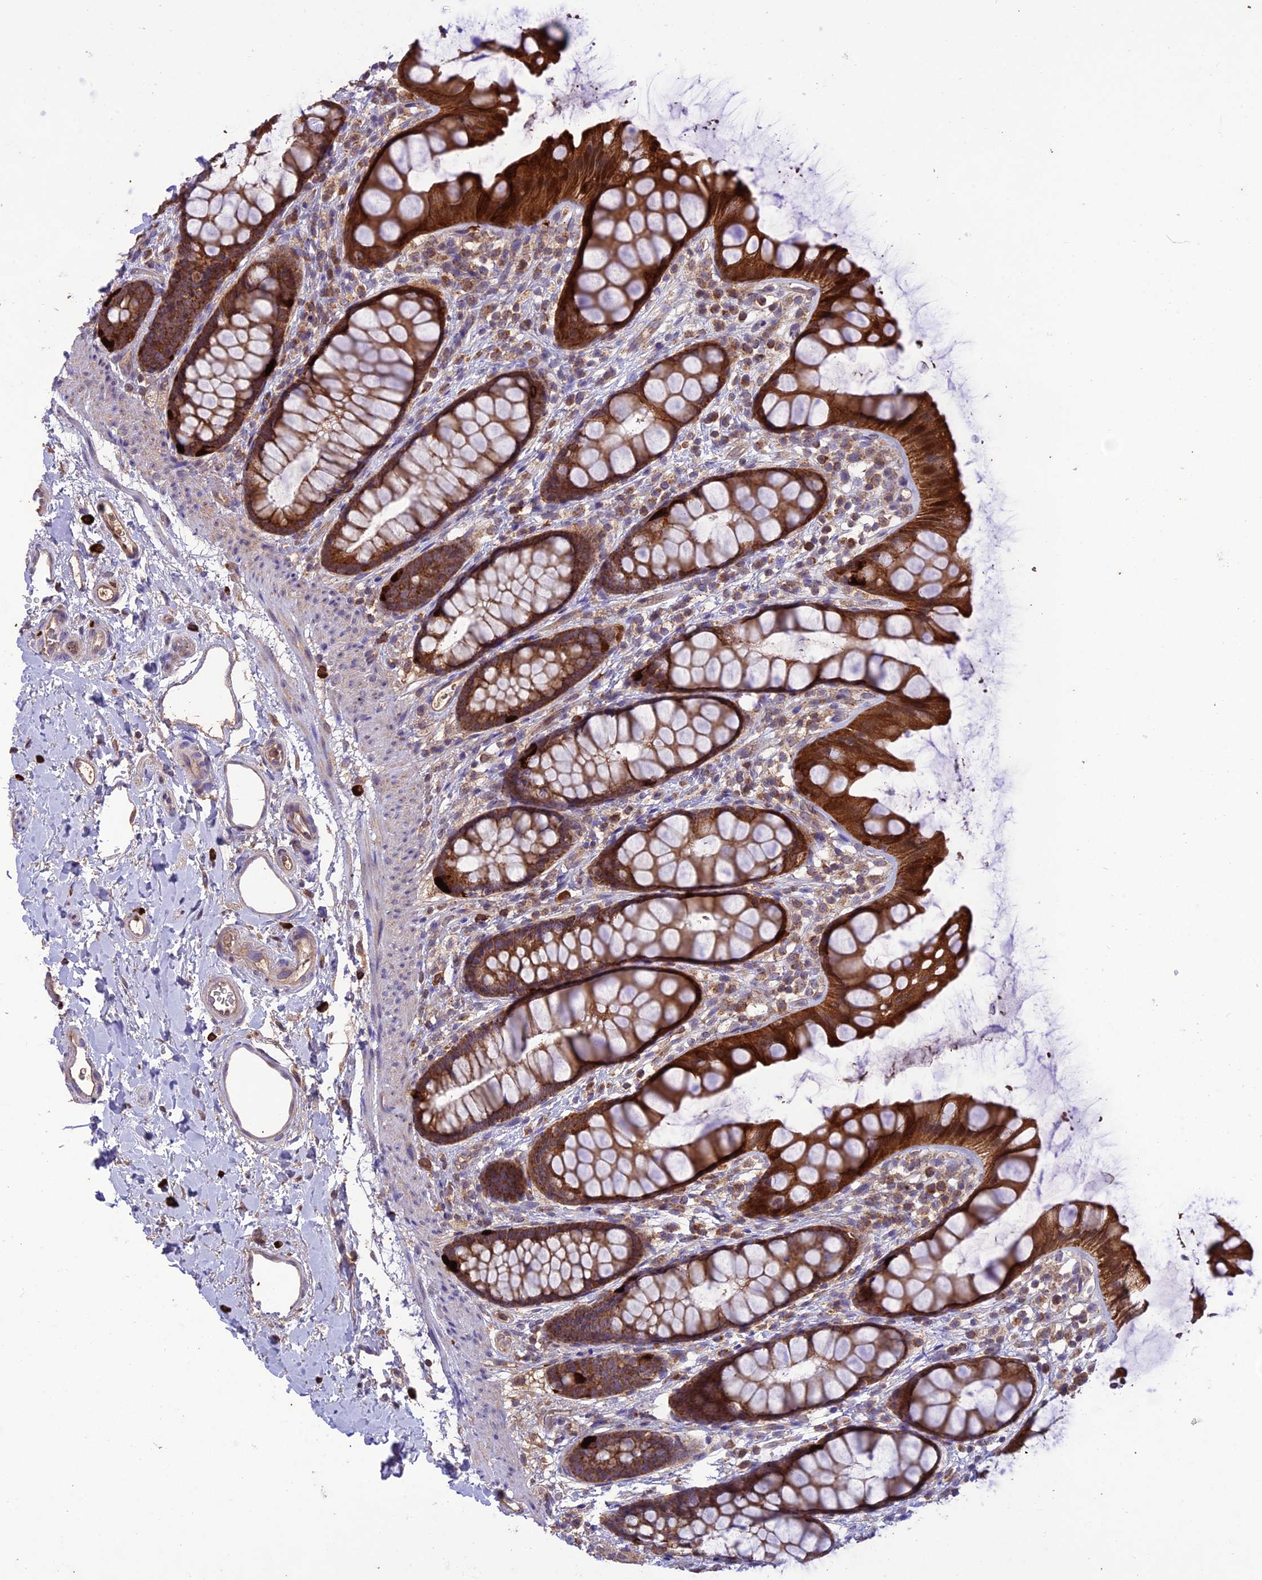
{"staining": {"intensity": "strong", "quantity": ">75%", "location": "cytoplasmic/membranous"}, "tissue": "rectum", "cell_type": "Glandular cells", "image_type": "normal", "snomed": [{"axis": "morphology", "description": "Normal tissue, NOS"}, {"axis": "topography", "description": "Rectum"}], "caption": "Strong cytoplasmic/membranous positivity for a protein is identified in about >75% of glandular cells of benign rectum using immunohistochemistry.", "gene": "NDUFAF1", "patient": {"sex": "female", "age": 65}}